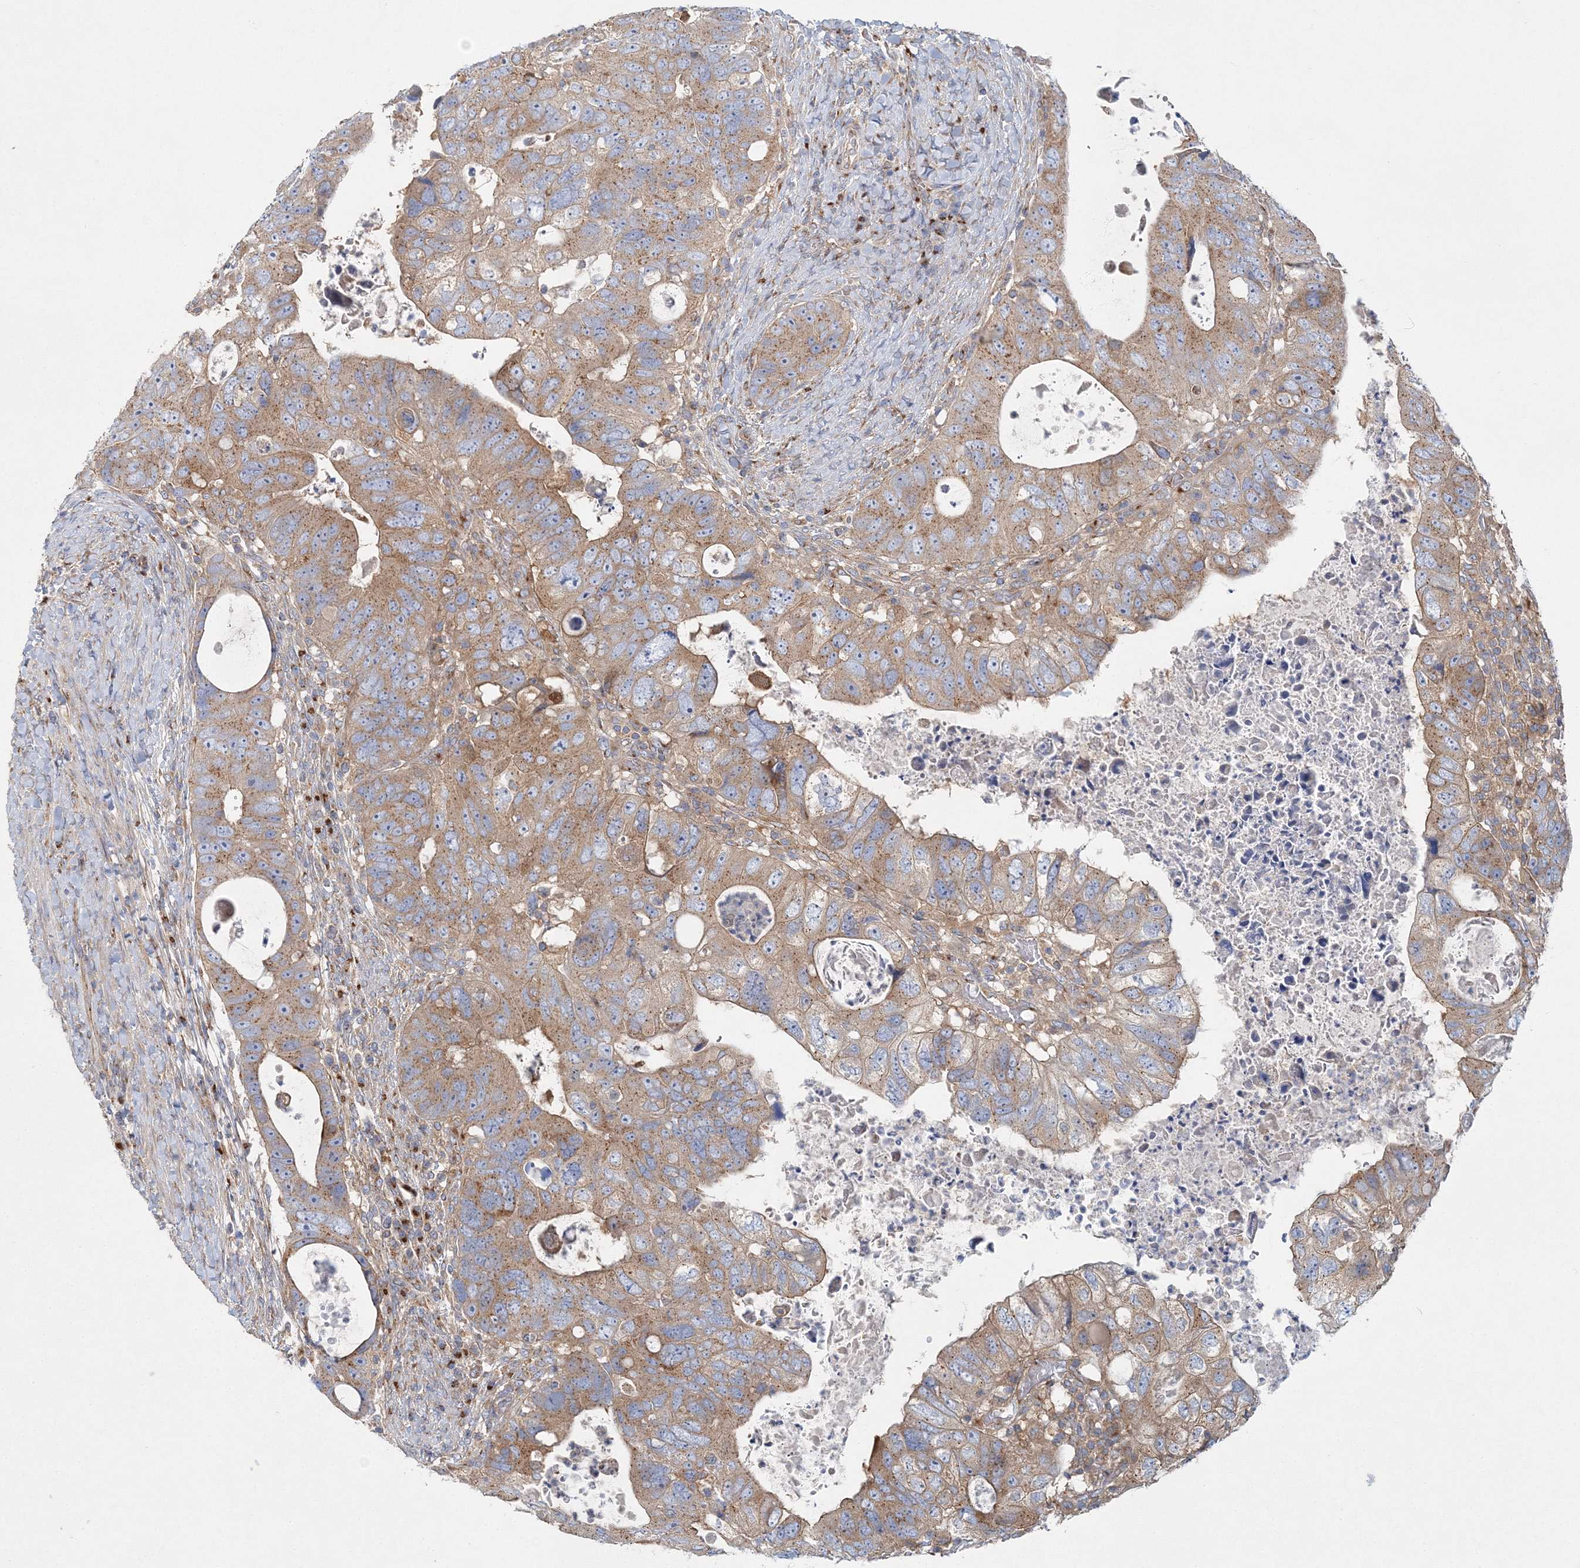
{"staining": {"intensity": "moderate", "quantity": ">75%", "location": "cytoplasmic/membranous"}, "tissue": "colorectal cancer", "cell_type": "Tumor cells", "image_type": "cancer", "snomed": [{"axis": "morphology", "description": "Adenocarcinoma, NOS"}, {"axis": "topography", "description": "Rectum"}], "caption": "Human colorectal adenocarcinoma stained for a protein (brown) reveals moderate cytoplasmic/membranous positive expression in approximately >75% of tumor cells.", "gene": "SEC23IP", "patient": {"sex": "male", "age": 59}}